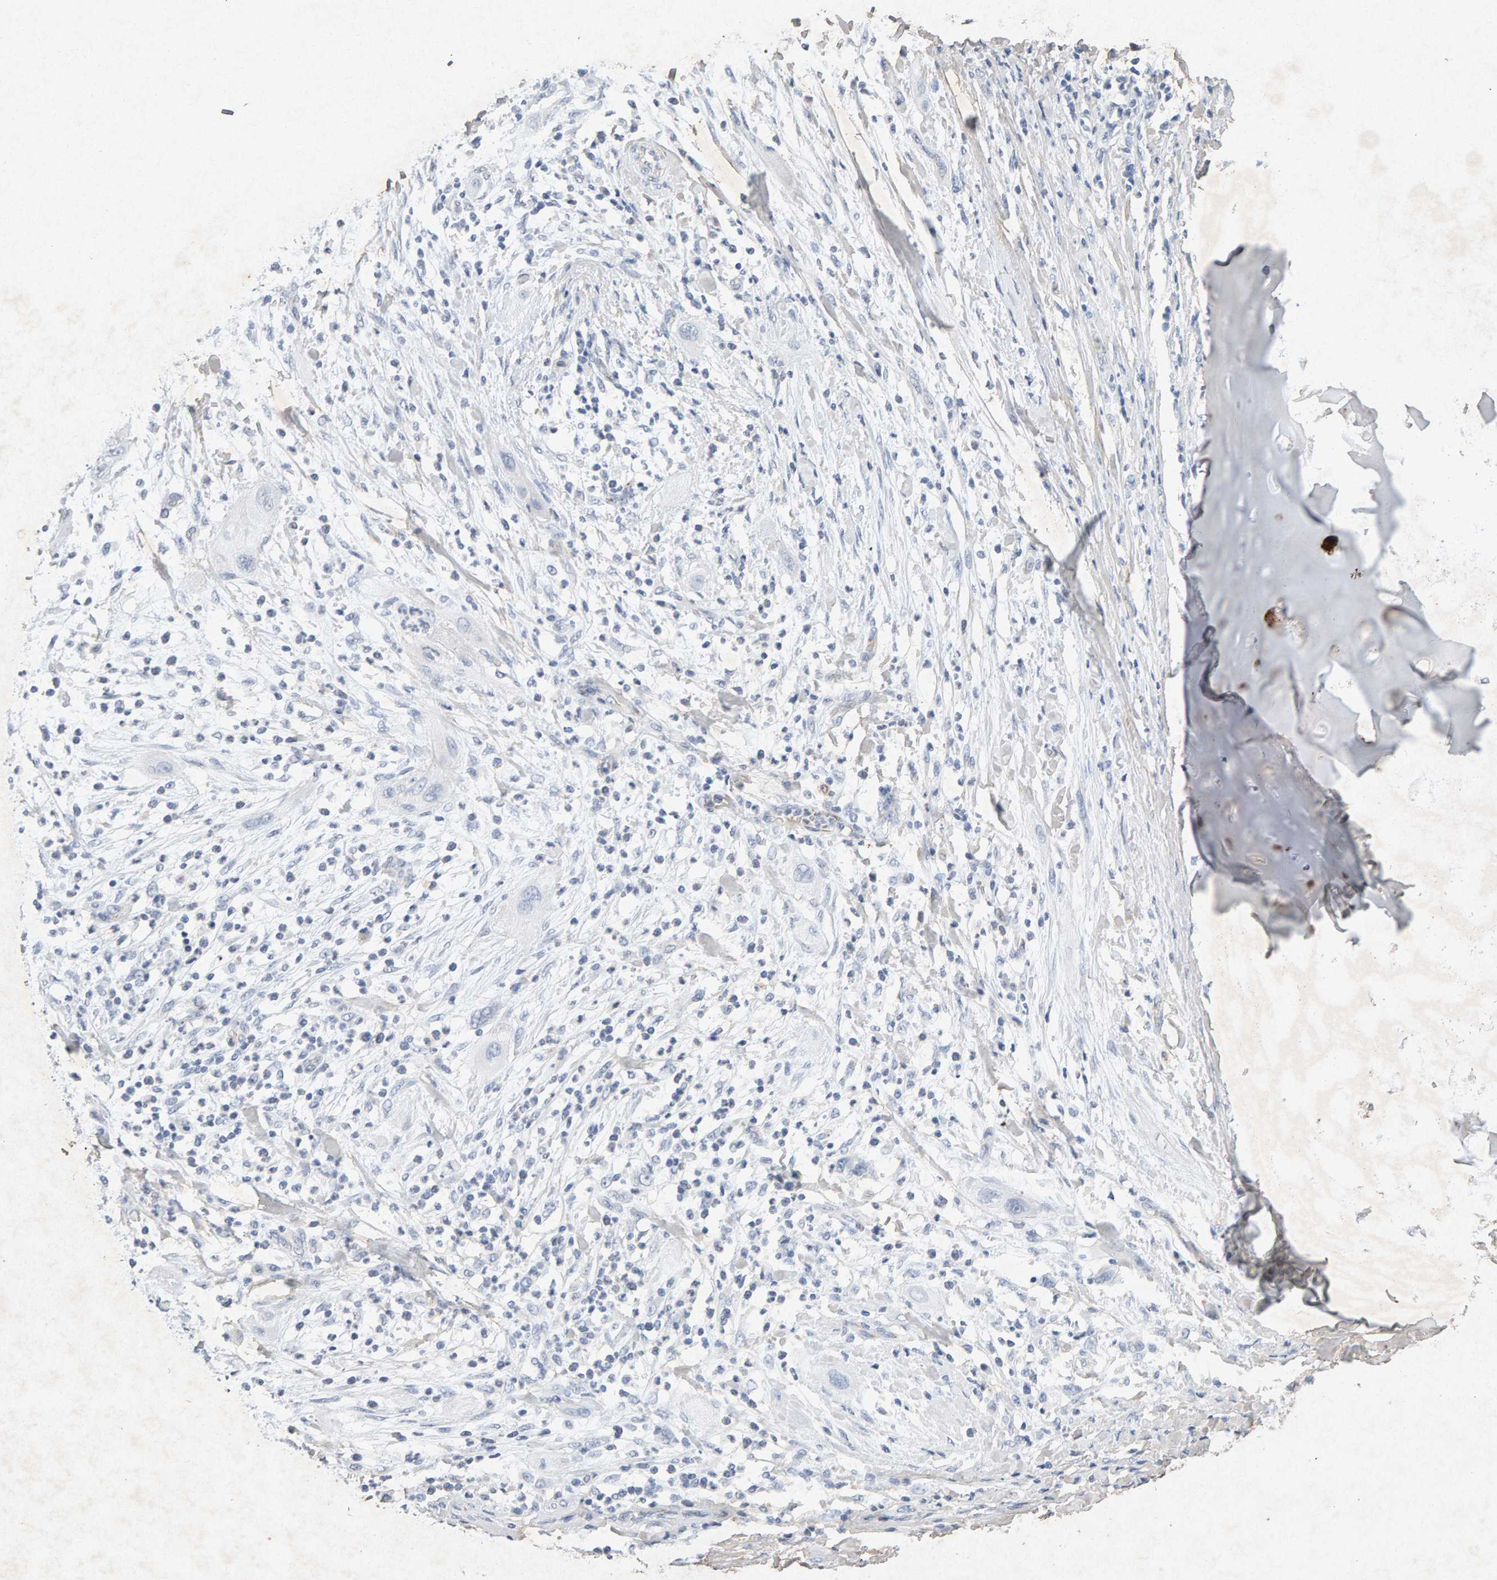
{"staining": {"intensity": "negative", "quantity": "none", "location": "none"}, "tissue": "lung cancer", "cell_type": "Tumor cells", "image_type": "cancer", "snomed": [{"axis": "morphology", "description": "Squamous cell carcinoma, NOS"}, {"axis": "topography", "description": "Lung"}], "caption": "Immunohistochemistry image of neoplastic tissue: lung cancer (squamous cell carcinoma) stained with DAB reveals no significant protein positivity in tumor cells.", "gene": "PTPRM", "patient": {"sex": "female", "age": 47}}